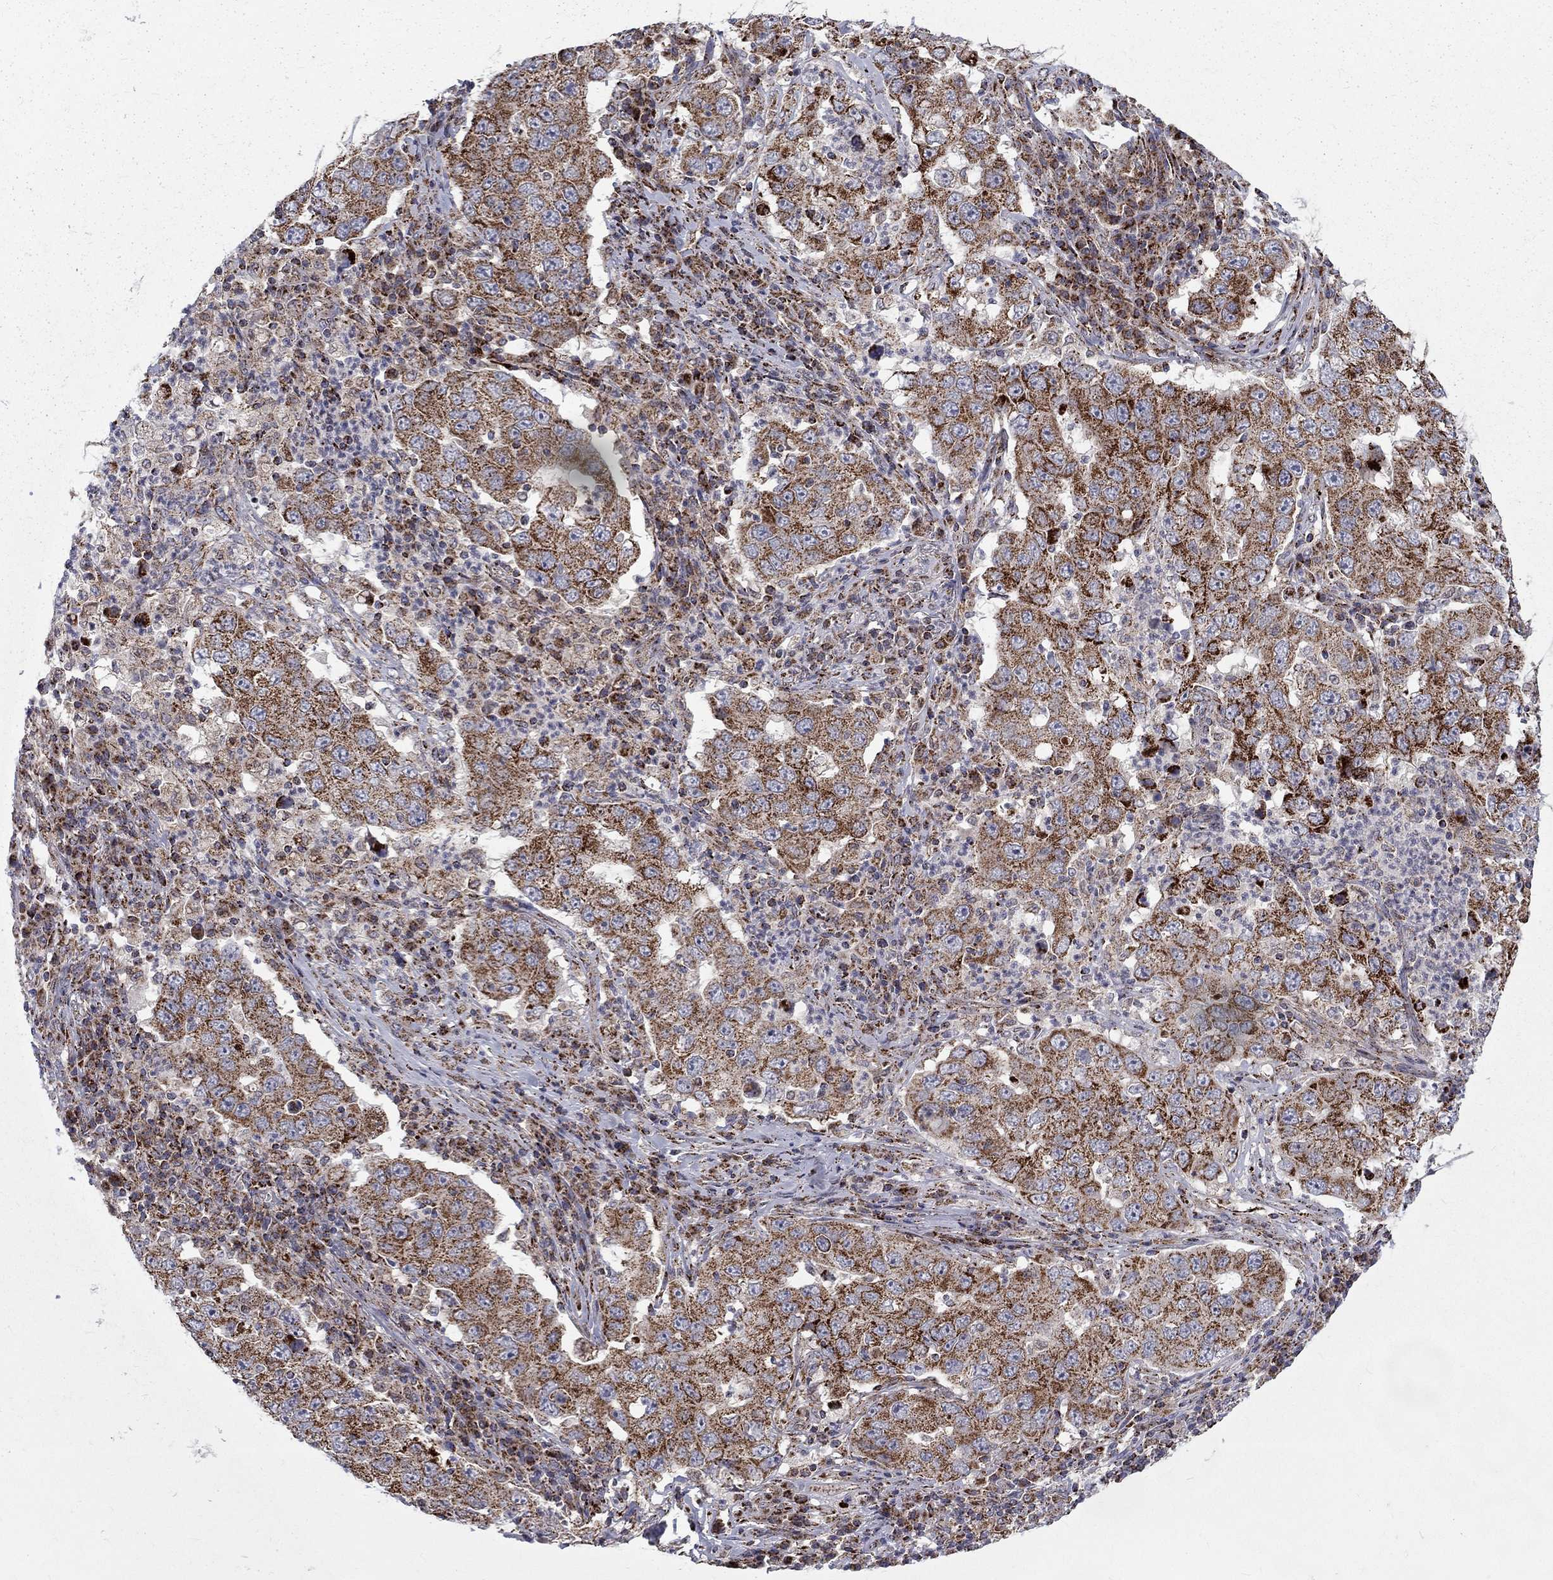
{"staining": {"intensity": "moderate", "quantity": ">75%", "location": "cytoplasmic/membranous"}, "tissue": "lung cancer", "cell_type": "Tumor cells", "image_type": "cancer", "snomed": [{"axis": "morphology", "description": "Adenocarcinoma, NOS"}, {"axis": "topography", "description": "Lung"}], "caption": "Brown immunohistochemical staining in lung adenocarcinoma reveals moderate cytoplasmic/membranous staining in approximately >75% of tumor cells. Immunohistochemistry stains the protein in brown and the nuclei are stained blue.", "gene": "ALDH1B1", "patient": {"sex": "male", "age": 73}}